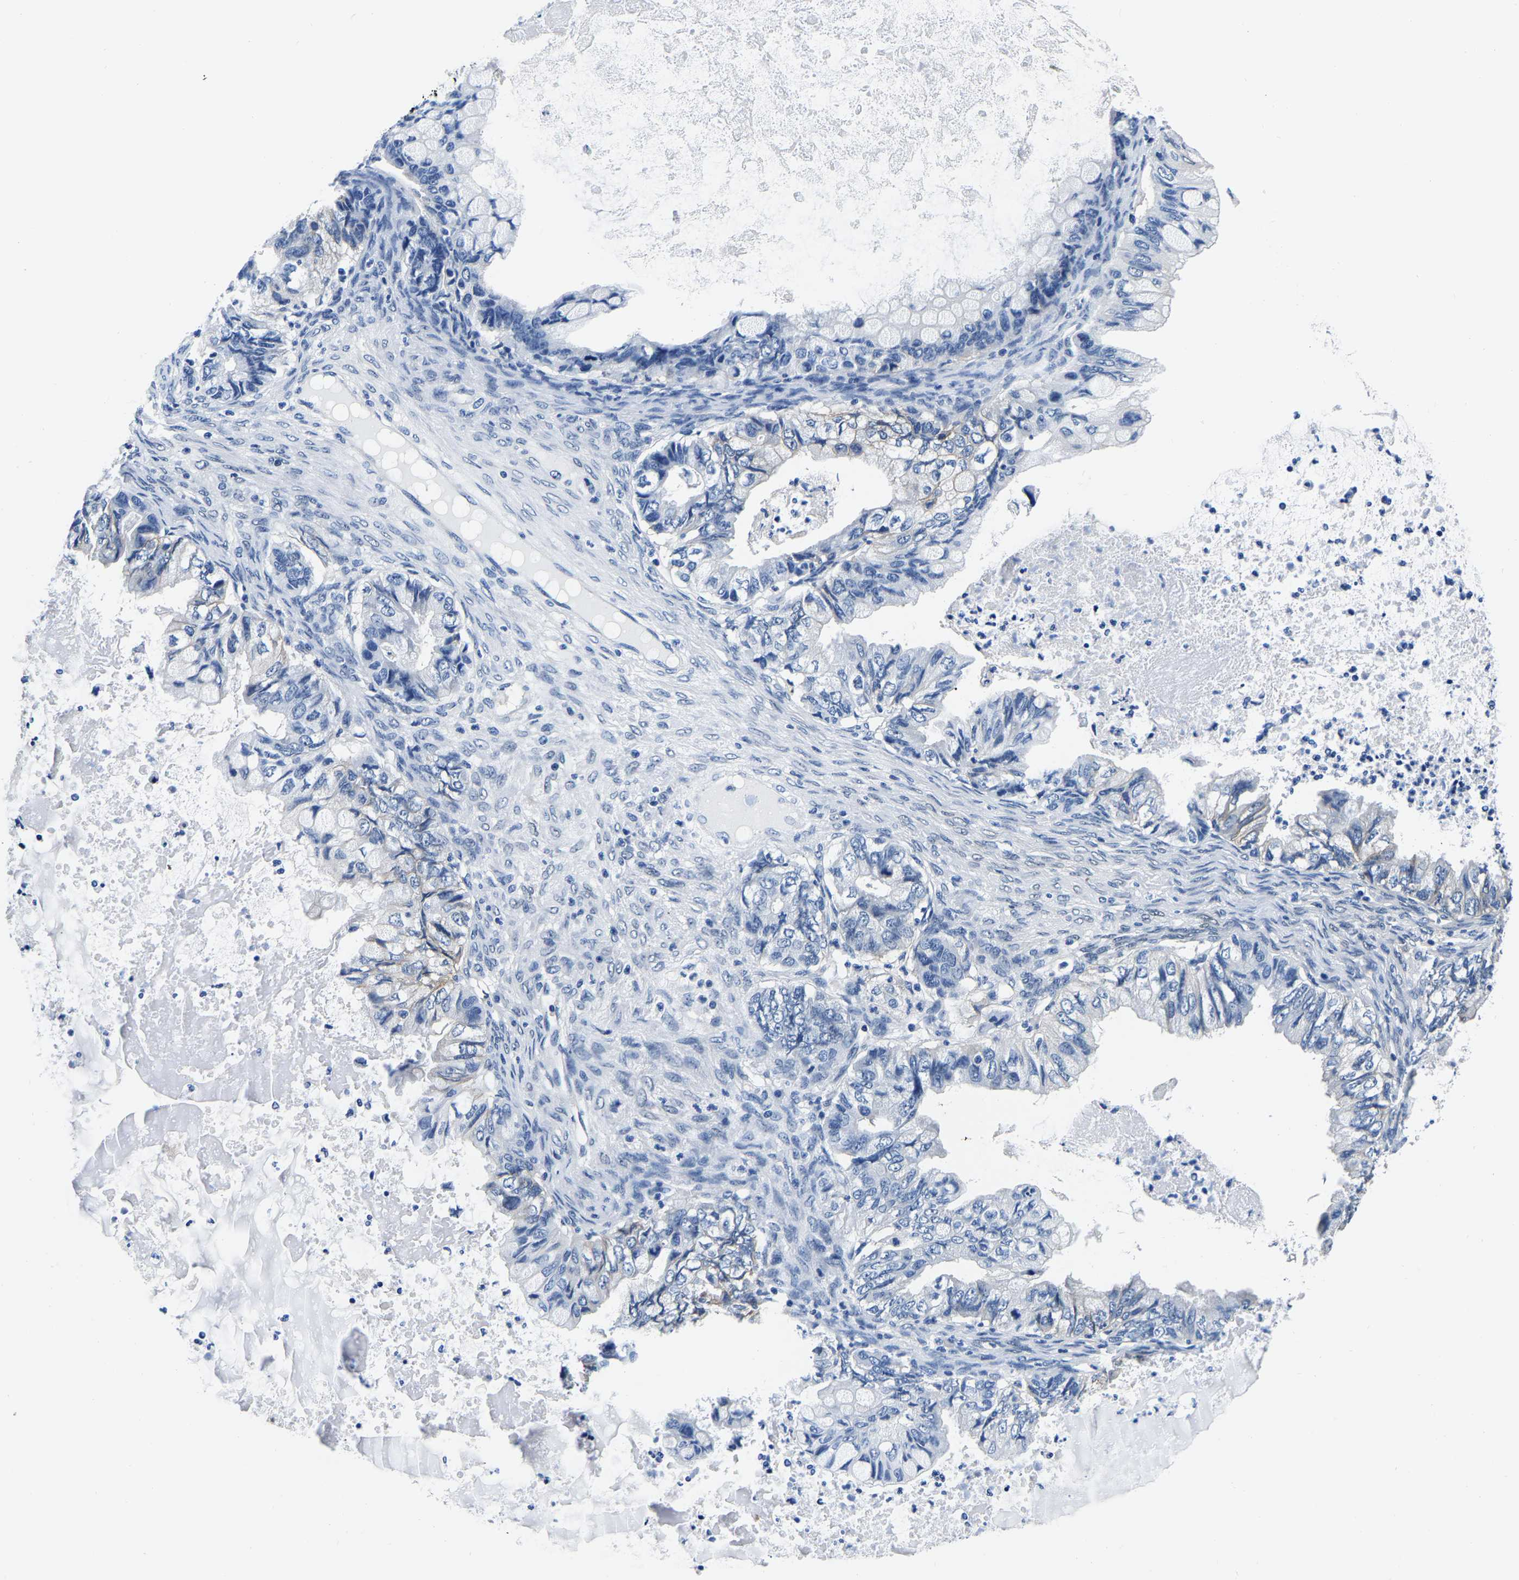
{"staining": {"intensity": "negative", "quantity": "none", "location": "none"}, "tissue": "ovarian cancer", "cell_type": "Tumor cells", "image_type": "cancer", "snomed": [{"axis": "morphology", "description": "Cystadenocarcinoma, mucinous, NOS"}, {"axis": "topography", "description": "Ovary"}], "caption": "An image of ovarian mucinous cystadenocarcinoma stained for a protein demonstrates no brown staining in tumor cells. (Stains: DAB (3,3'-diaminobenzidine) immunohistochemistry (IHC) with hematoxylin counter stain, Microscopy: brightfield microscopy at high magnification).", "gene": "ACO1", "patient": {"sex": "female", "age": 80}}